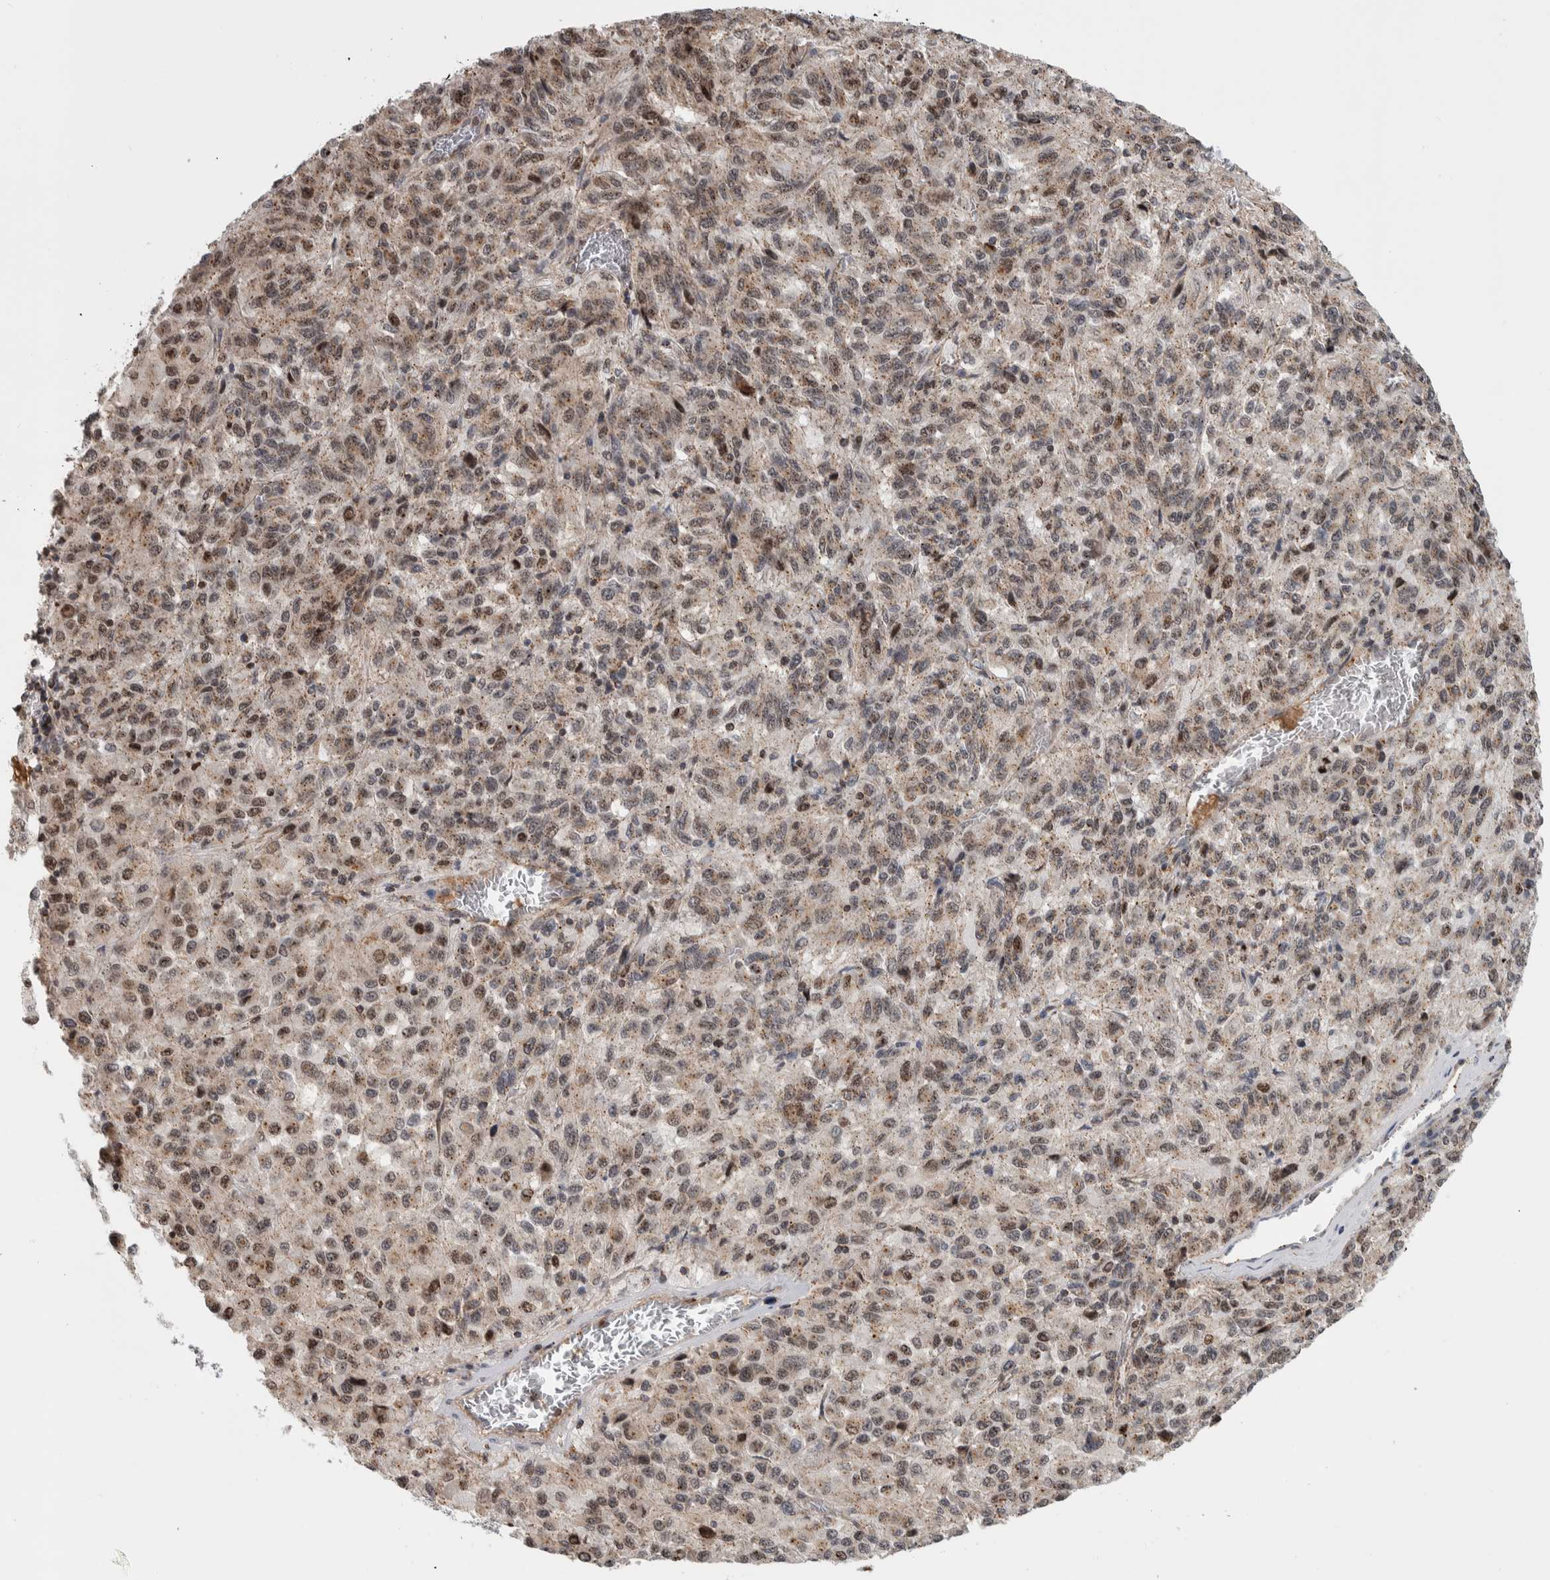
{"staining": {"intensity": "weak", "quantity": ">75%", "location": "cytoplasmic/membranous,nuclear"}, "tissue": "skin cancer", "cell_type": "Tumor cells", "image_type": "cancer", "snomed": [{"axis": "morphology", "description": "Squamous cell carcinoma, NOS"}, {"axis": "topography", "description": "Skin"}], "caption": "Protein staining by IHC exhibits weak cytoplasmic/membranous and nuclear positivity in about >75% of tumor cells in squamous cell carcinoma (skin).", "gene": "MSL1", "patient": {"sex": "female", "age": 73}}